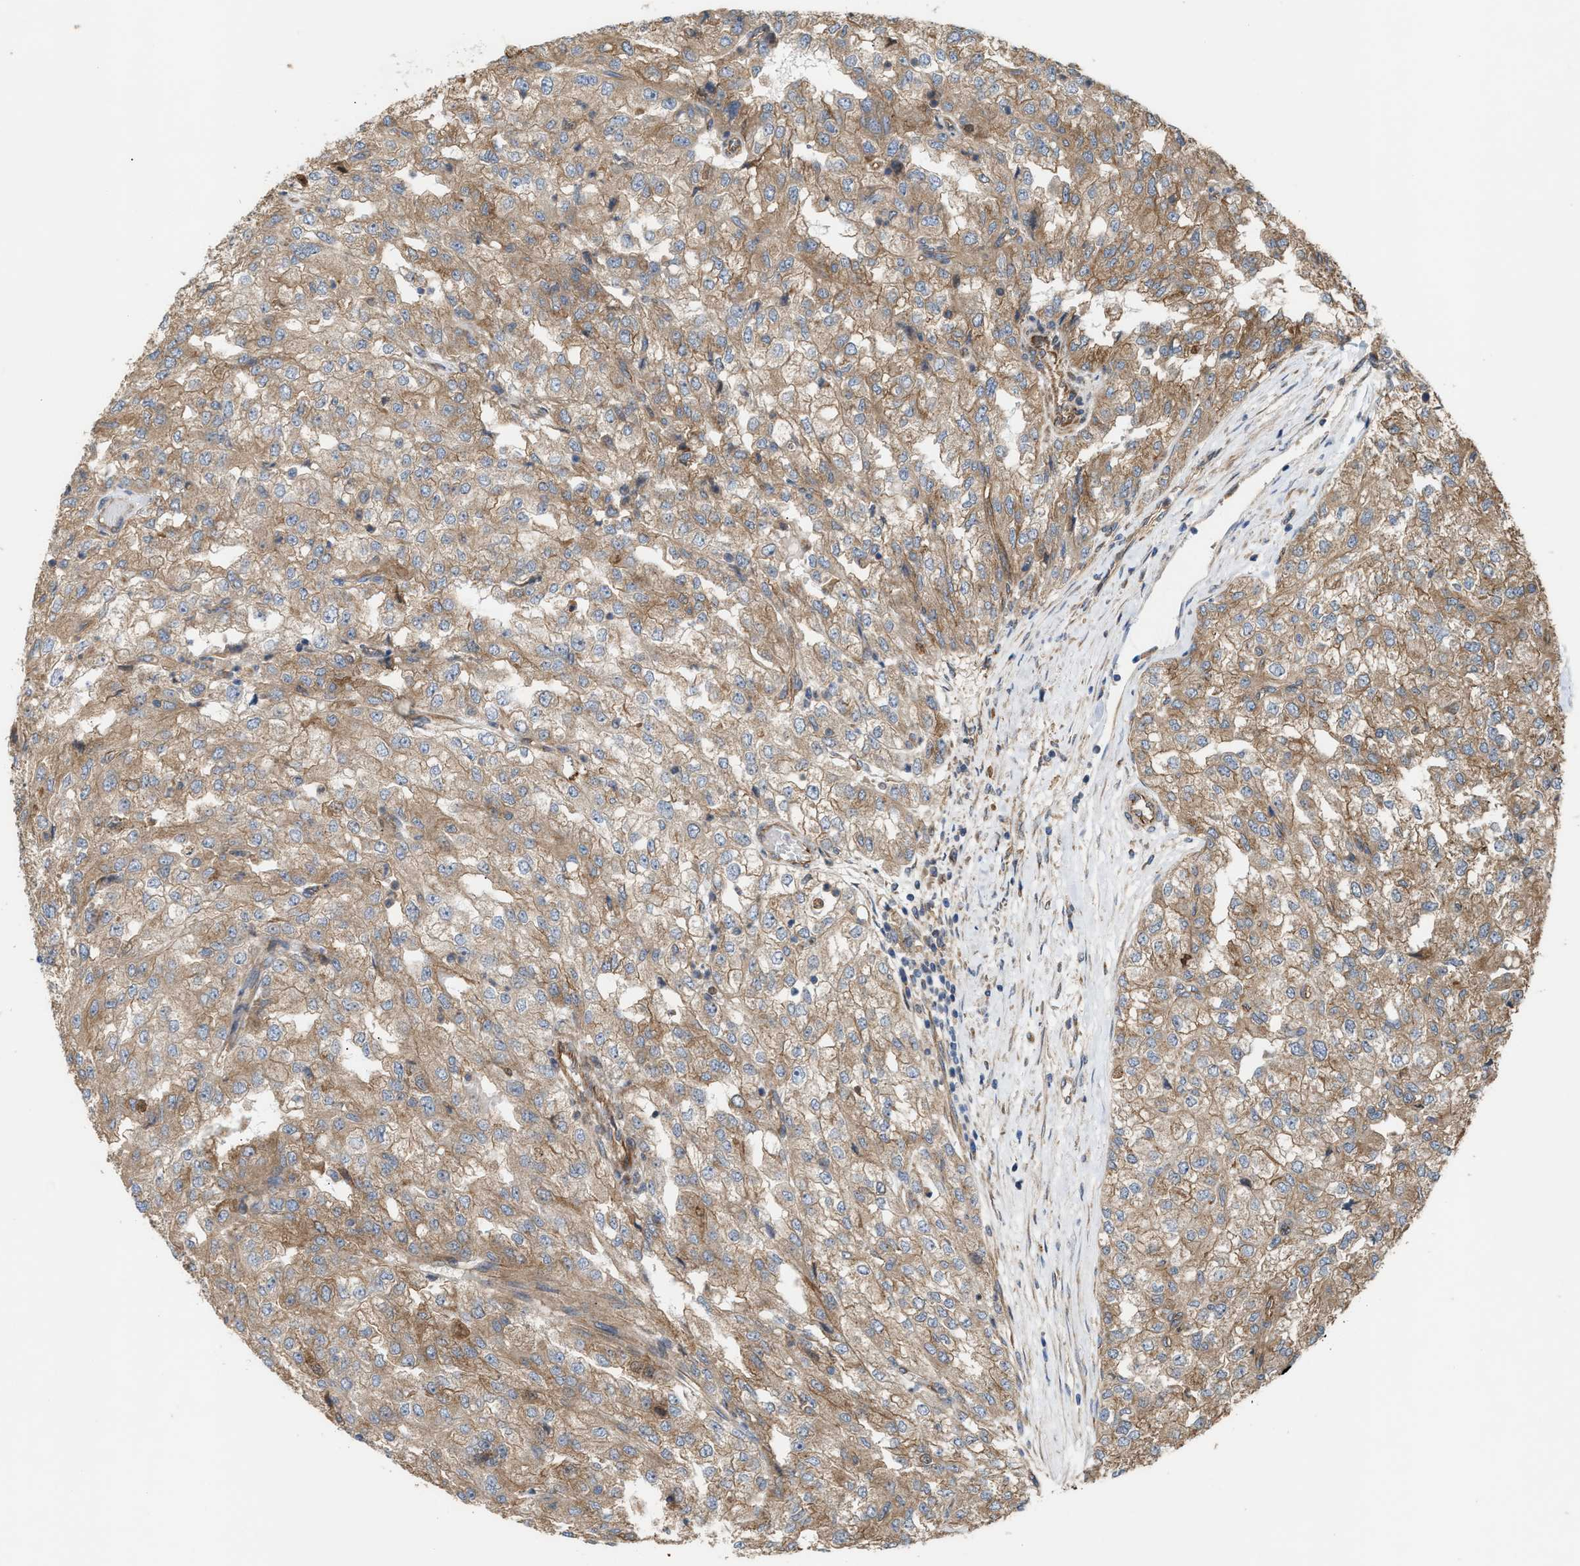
{"staining": {"intensity": "weak", "quantity": ">75%", "location": "cytoplasmic/membranous"}, "tissue": "renal cancer", "cell_type": "Tumor cells", "image_type": "cancer", "snomed": [{"axis": "morphology", "description": "Adenocarcinoma, NOS"}, {"axis": "topography", "description": "Kidney"}], "caption": "Tumor cells exhibit low levels of weak cytoplasmic/membranous staining in about >75% of cells in human renal cancer (adenocarcinoma).", "gene": "EPS15L1", "patient": {"sex": "female", "age": 54}}